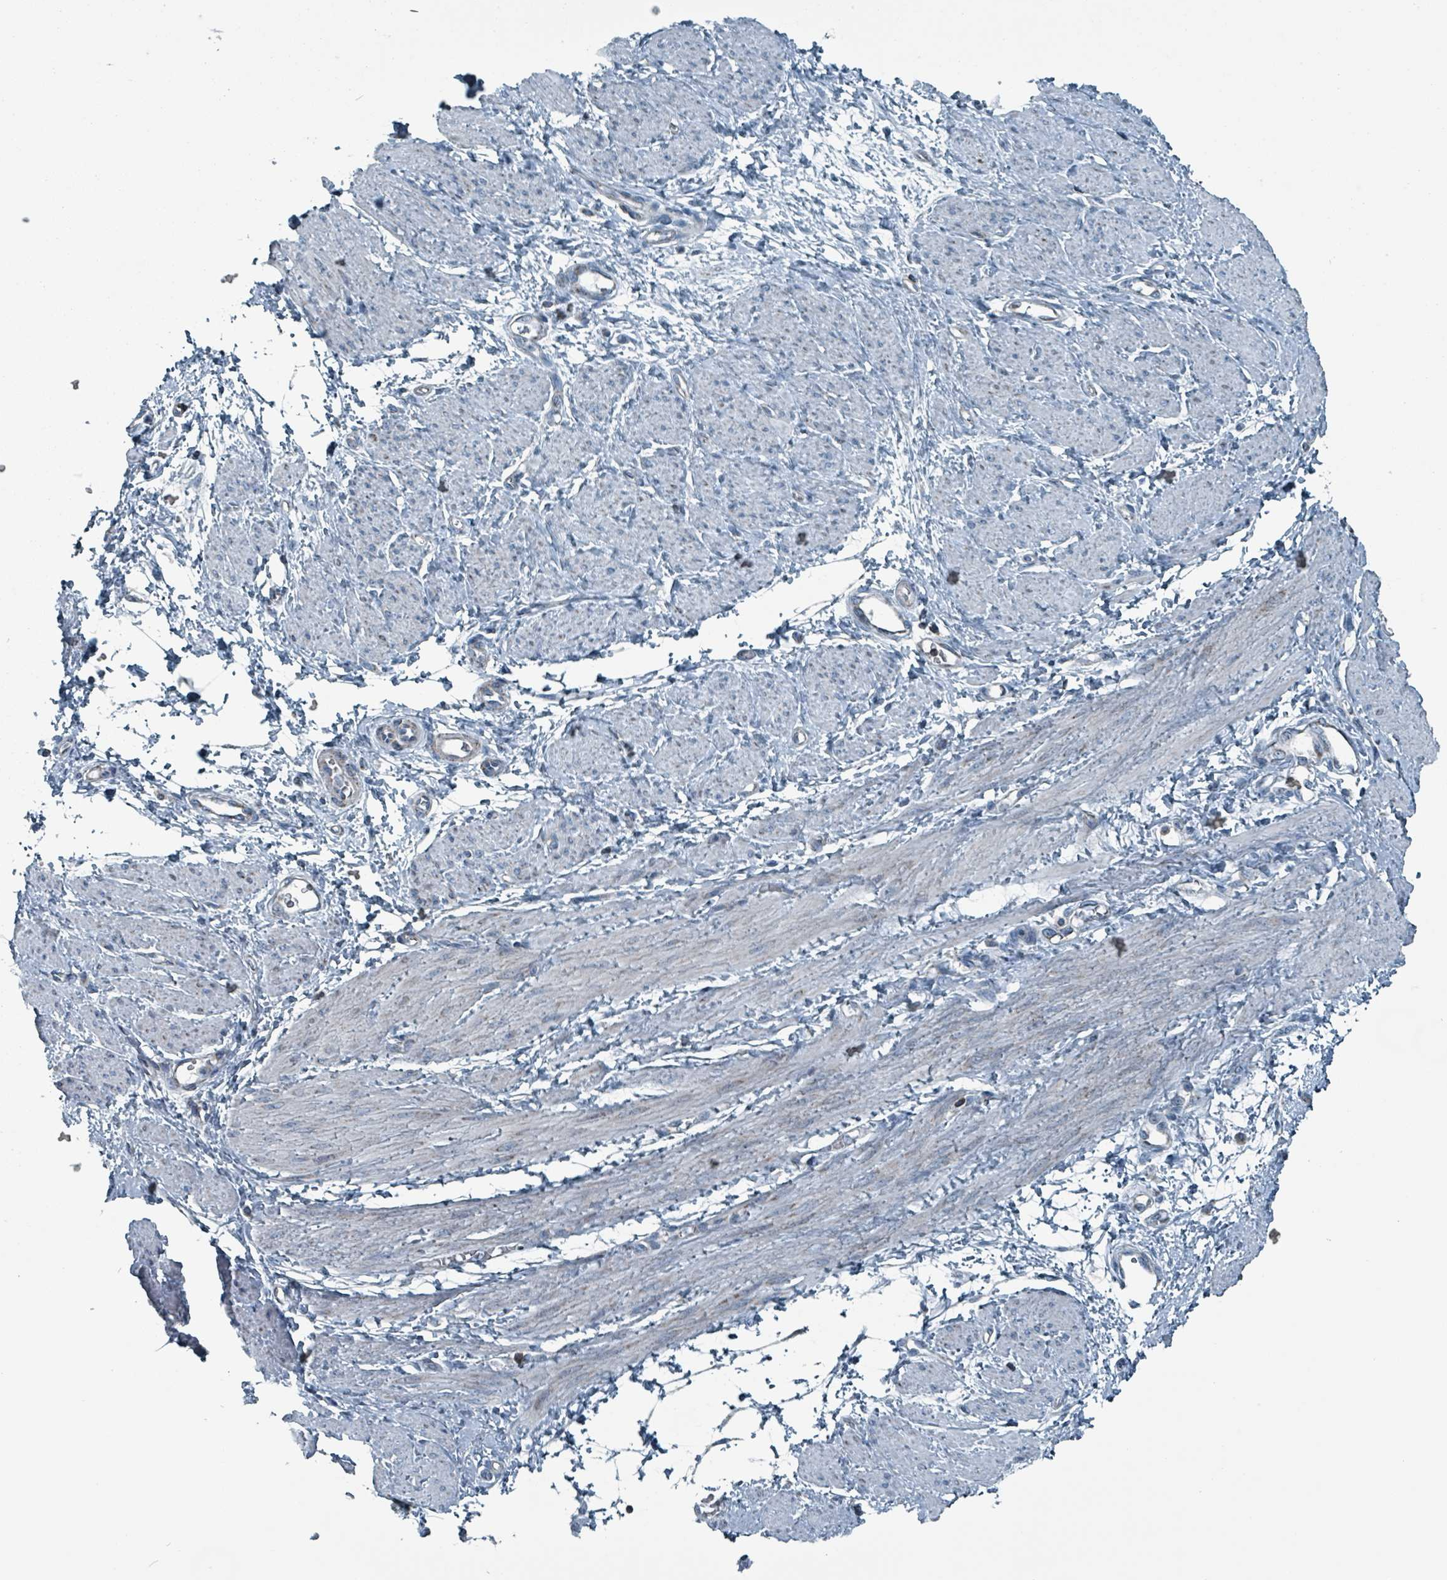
{"staining": {"intensity": "negative", "quantity": "none", "location": "none"}, "tissue": "smooth muscle", "cell_type": "Smooth muscle cells", "image_type": "normal", "snomed": [{"axis": "morphology", "description": "Normal tissue, NOS"}, {"axis": "topography", "description": "Smooth muscle"}, {"axis": "topography", "description": "Uterus"}], "caption": "Smooth muscle cells show no significant protein positivity in benign smooth muscle. Nuclei are stained in blue.", "gene": "ABHD18", "patient": {"sex": "female", "age": 39}}